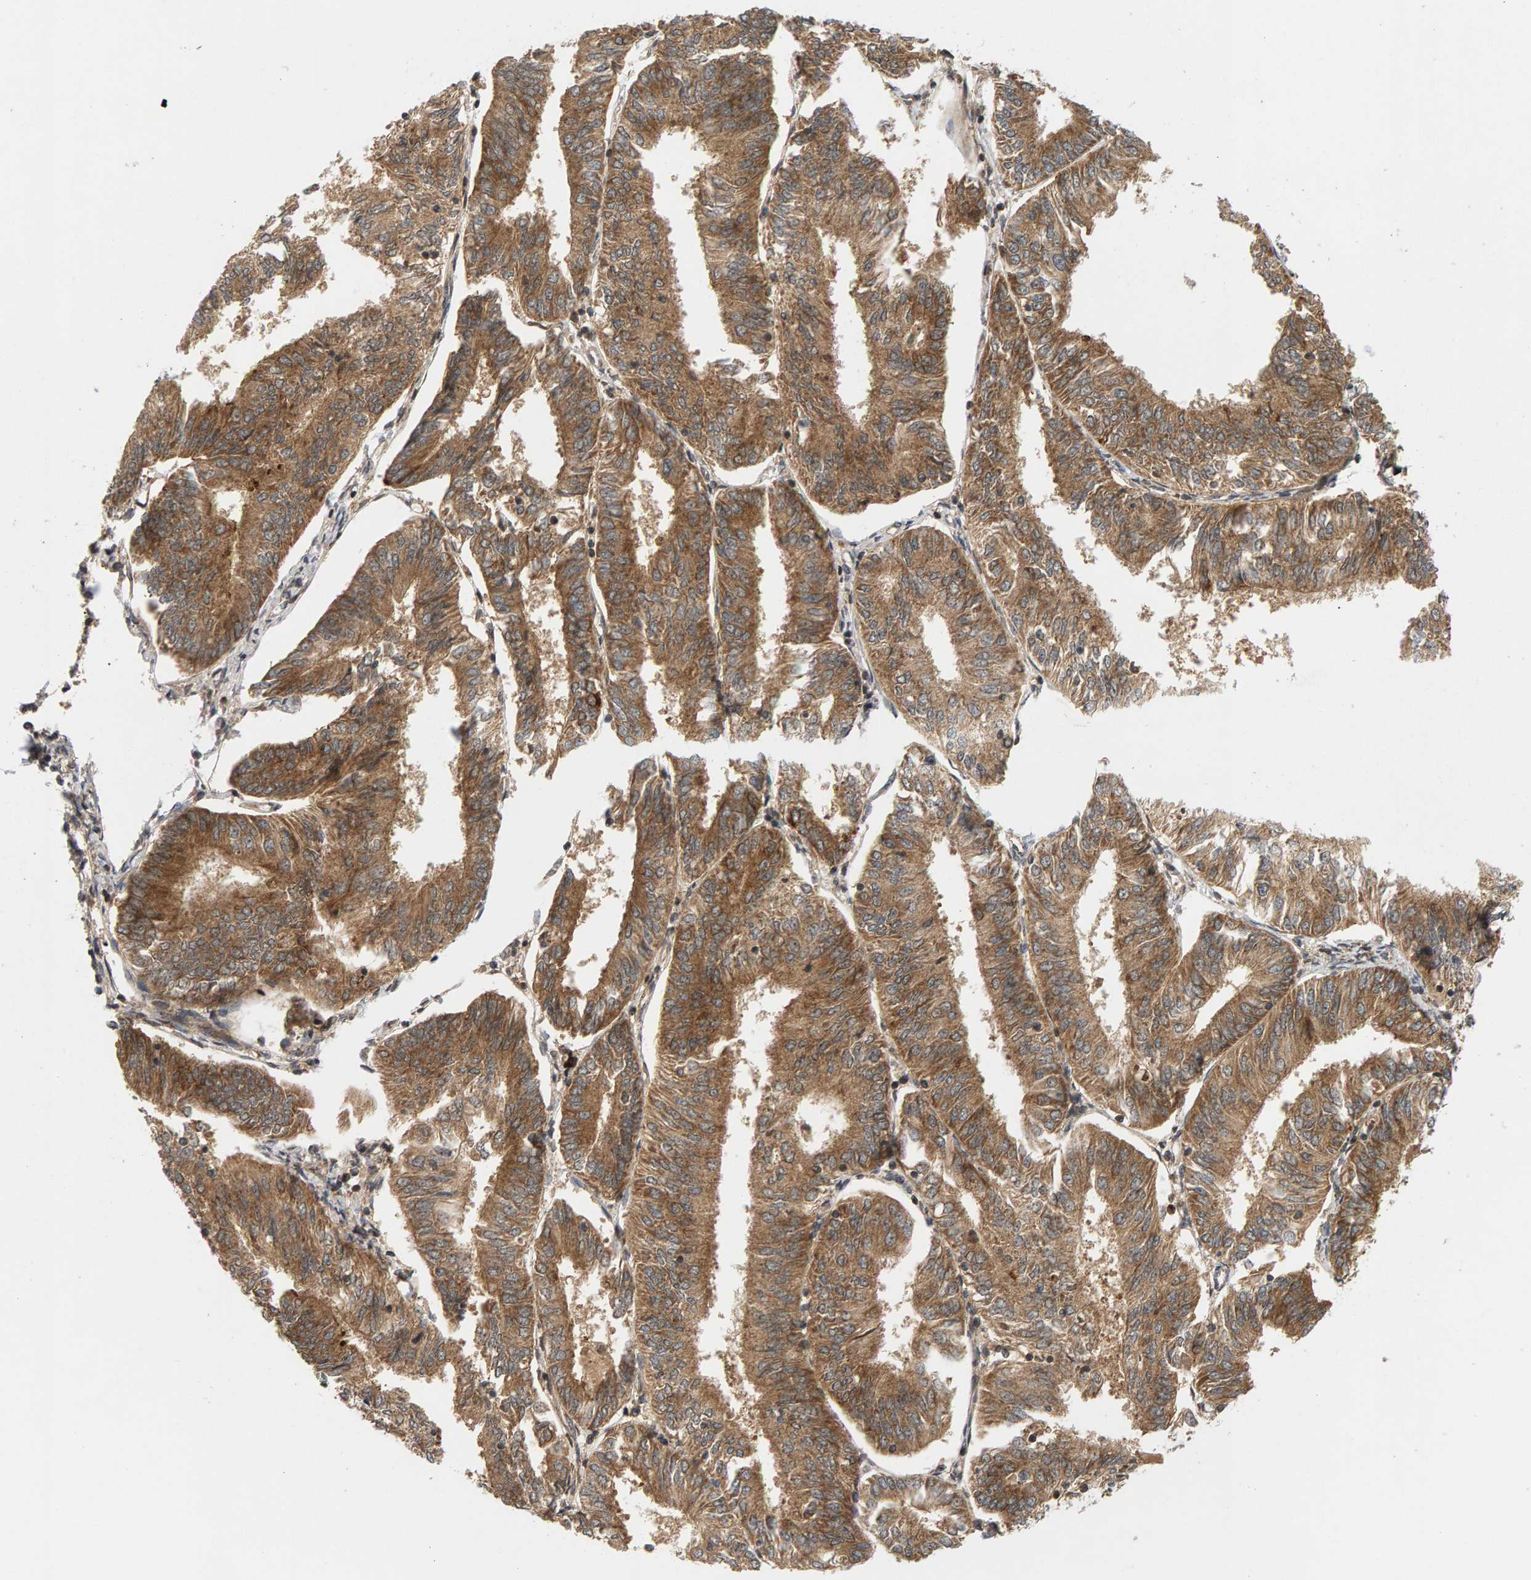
{"staining": {"intensity": "moderate", "quantity": ">75%", "location": "cytoplasmic/membranous"}, "tissue": "endometrial cancer", "cell_type": "Tumor cells", "image_type": "cancer", "snomed": [{"axis": "morphology", "description": "Adenocarcinoma, NOS"}, {"axis": "topography", "description": "Endometrium"}], "caption": "Endometrial cancer stained with DAB (3,3'-diaminobenzidine) IHC shows medium levels of moderate cytoplasmic/membranous expression in about >75% of tumor cells.", "gene": "BAHCC1", "patient": {"sex": "female", "age": 58}}